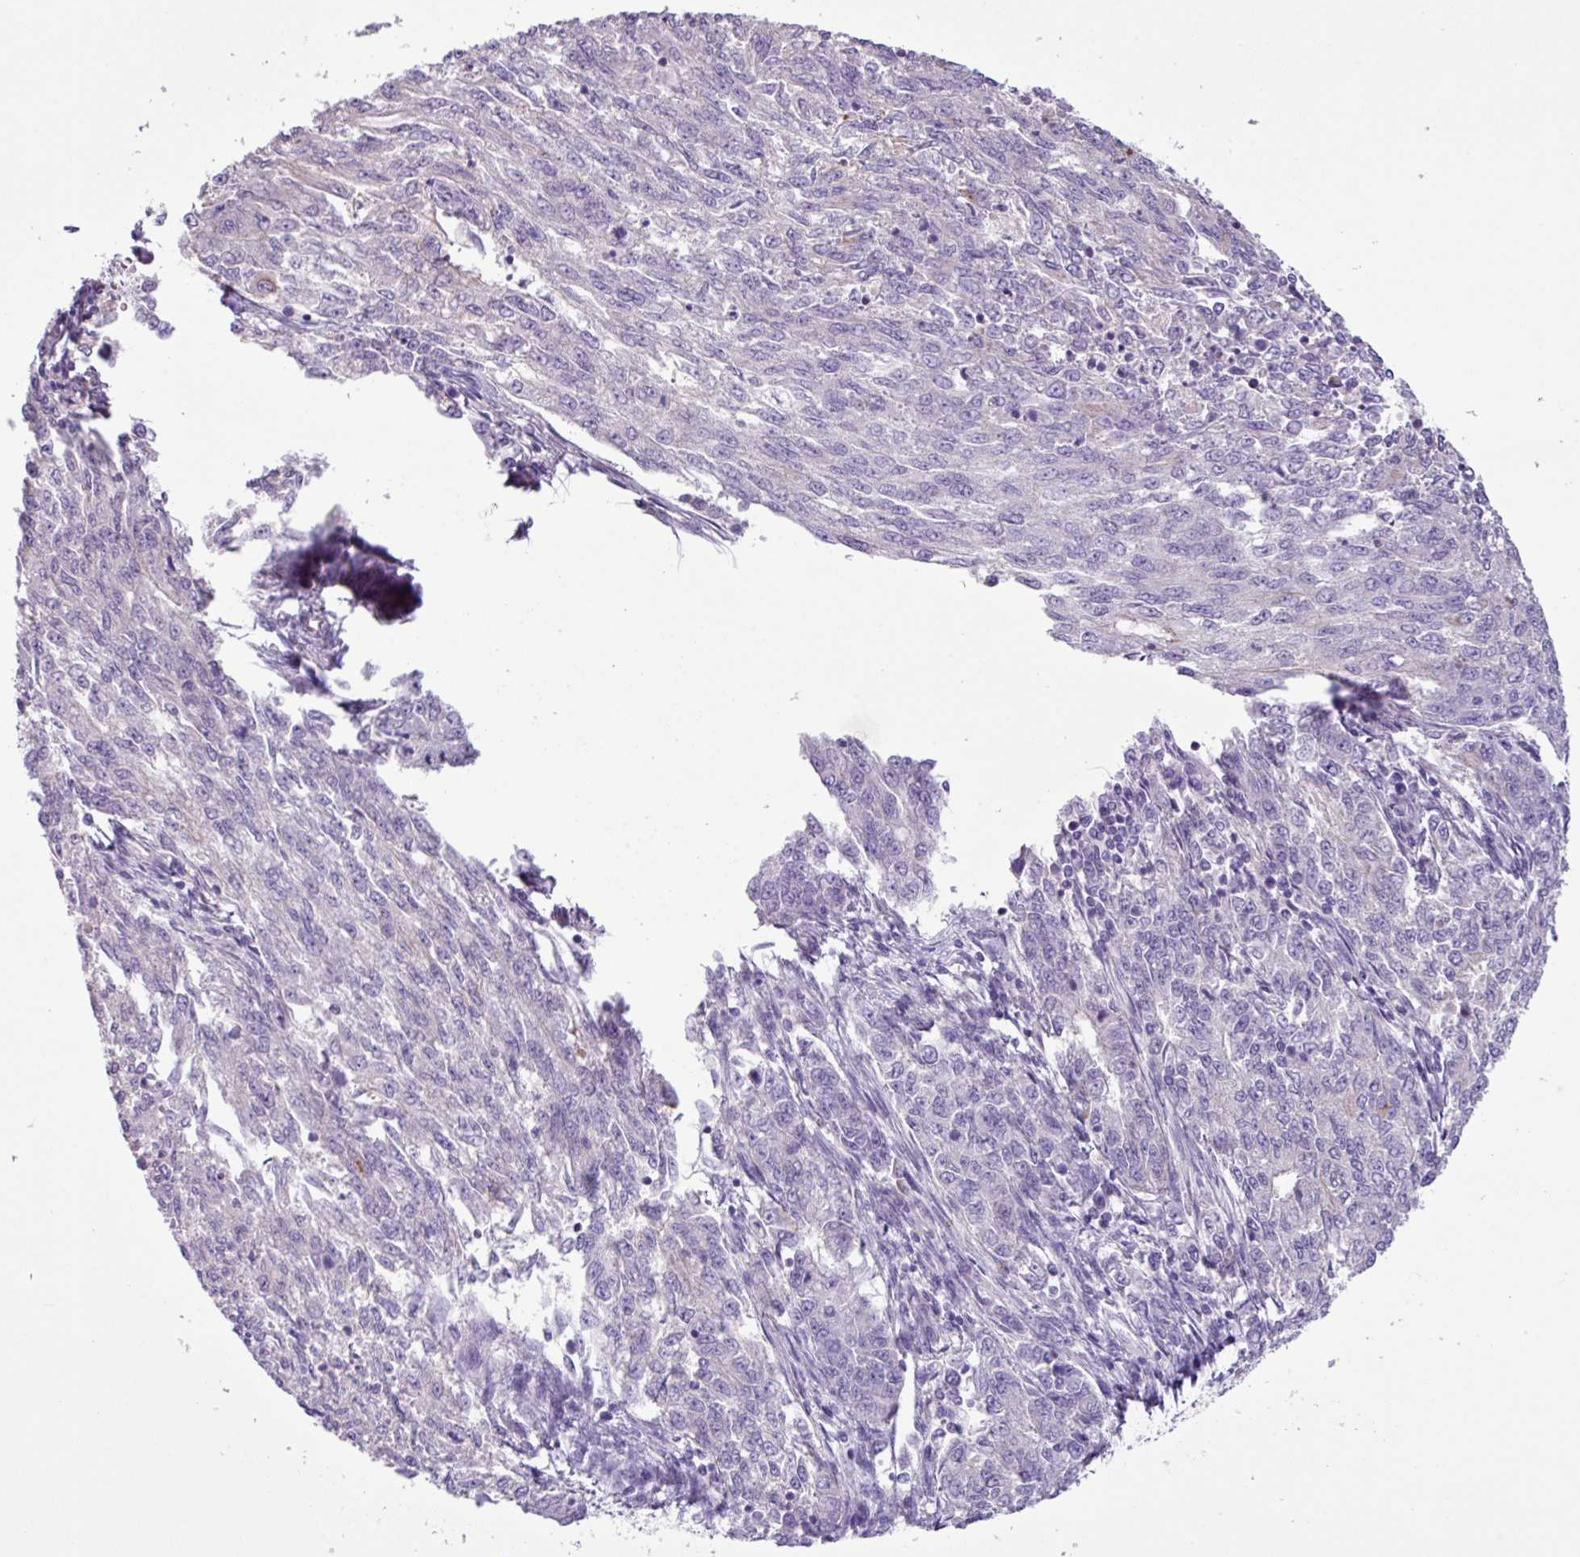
{"staining": {"intensity": "negative", "quantity": "none", "location": "none"}, "tissue": "endometrial cancer", "cell_type": "Tumor cells", "image_type": "cancer", "snomed": [{"axis": "morphology", "description": "Adenocarcinoma, NOS"}, {"axis": "topography", "description": "Endometrium"}], "caption": "Protein analysis of endometrial cancer reveals no significant staining in tumor cells. (Stains: DAB (3,3'-diaminobenzidine) immunohistochemistry (IHC) with hematoxylin counter stain, Microscopy: brightfield microscopy at high magnification).", "gene": "CYSTM1", "patient": {"sex": "female", "age": 50}}